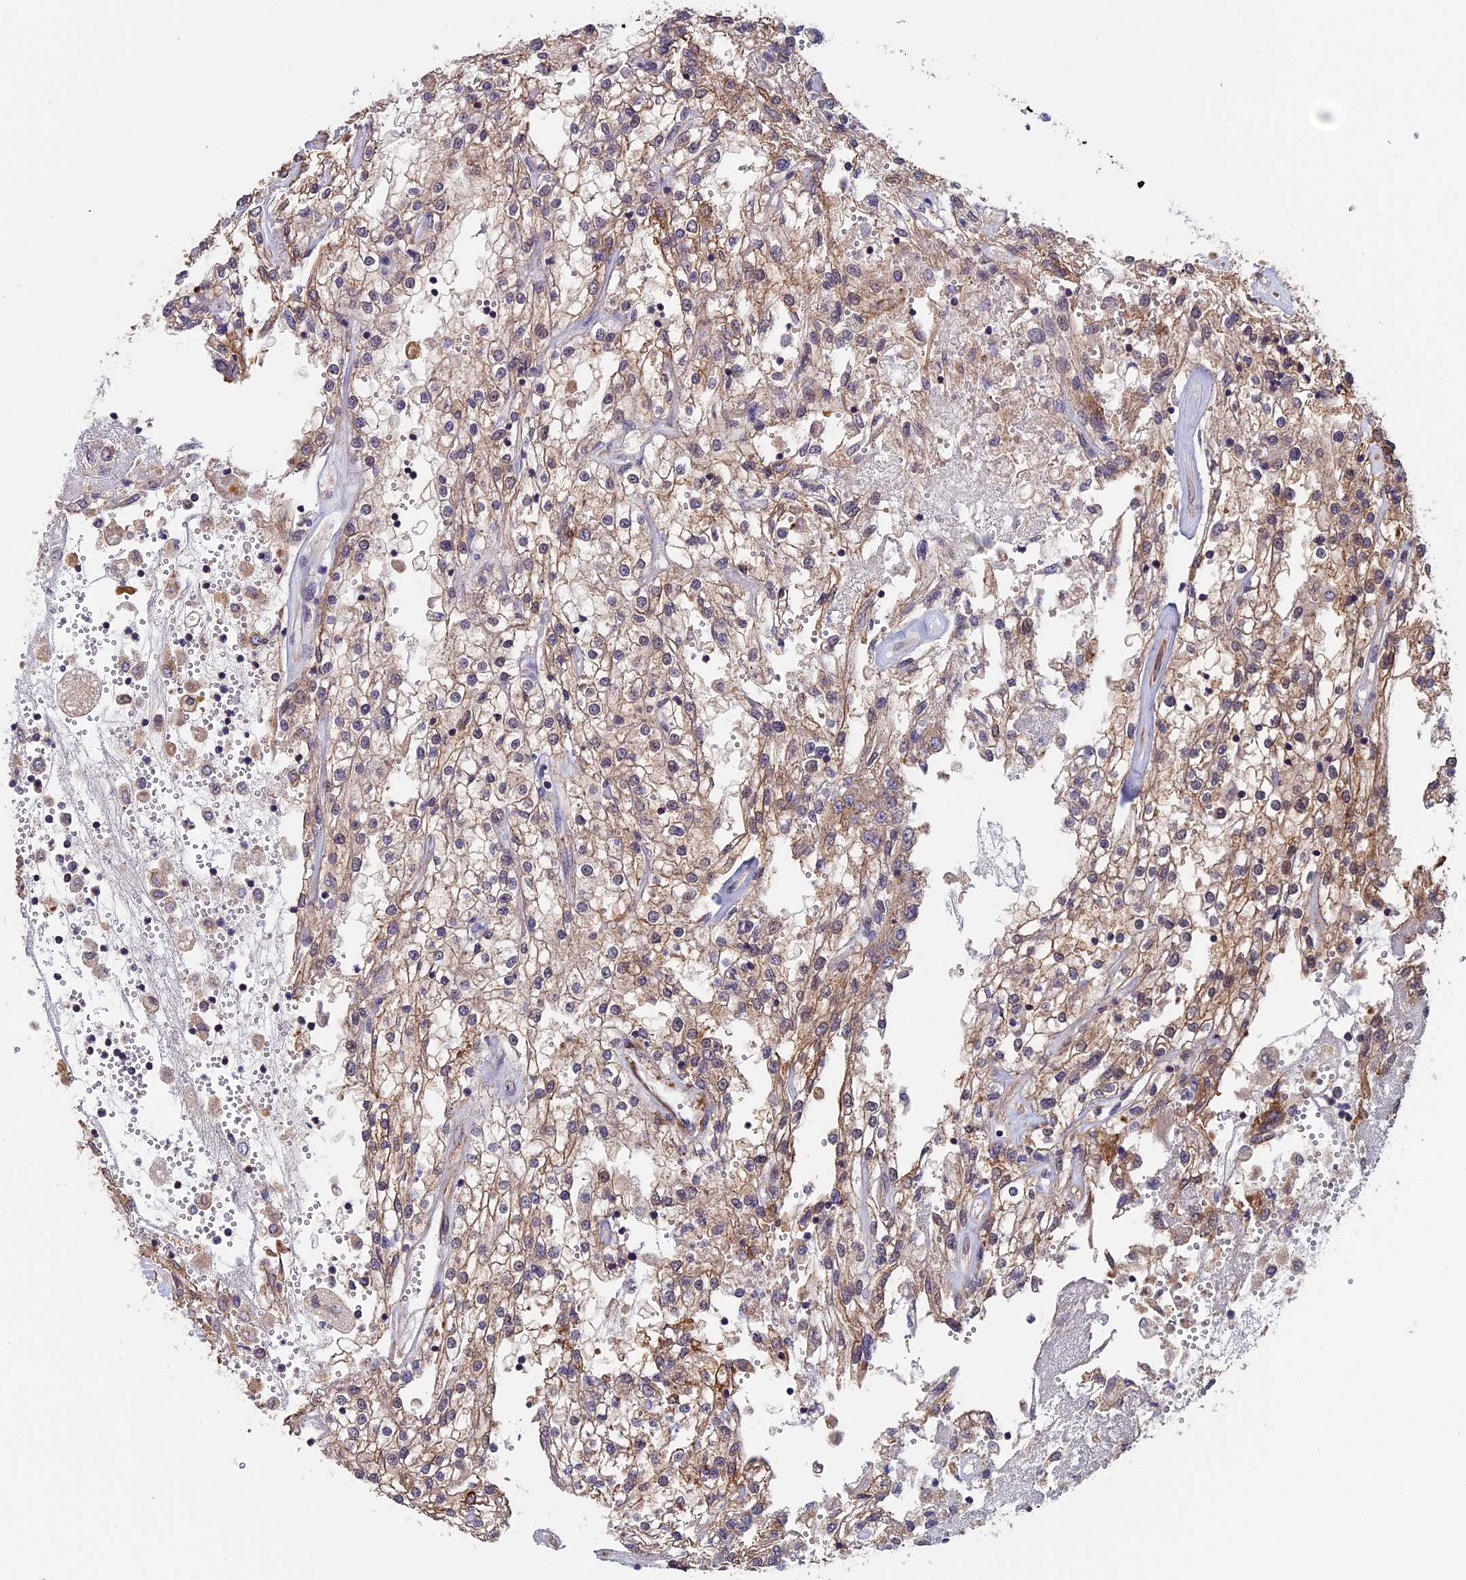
{"staining": {"intensity": "moderate", "quantity": "25%-75%", "location": "cytoplasmic/membranous"}, "tissue": "renal cancer", "cell_type": "Tumor cells", "image_type": "cancer", "snomed": [{"axis": "morphology", "description": "Adenocarcinoma, NOS"}, {"axis": "topography", "description": "Kidney"}], "caption": "DAB (3,3'-diaminobenzidine) immunohistochemical staining of human renal cancer (adenocarcinoma) shows moderate cytoplasmic/membranous protein expression in about 25%-75% of tumor cells.", "gene": "SLC9A5", "patient": {"sex": "female", "age": 52}}